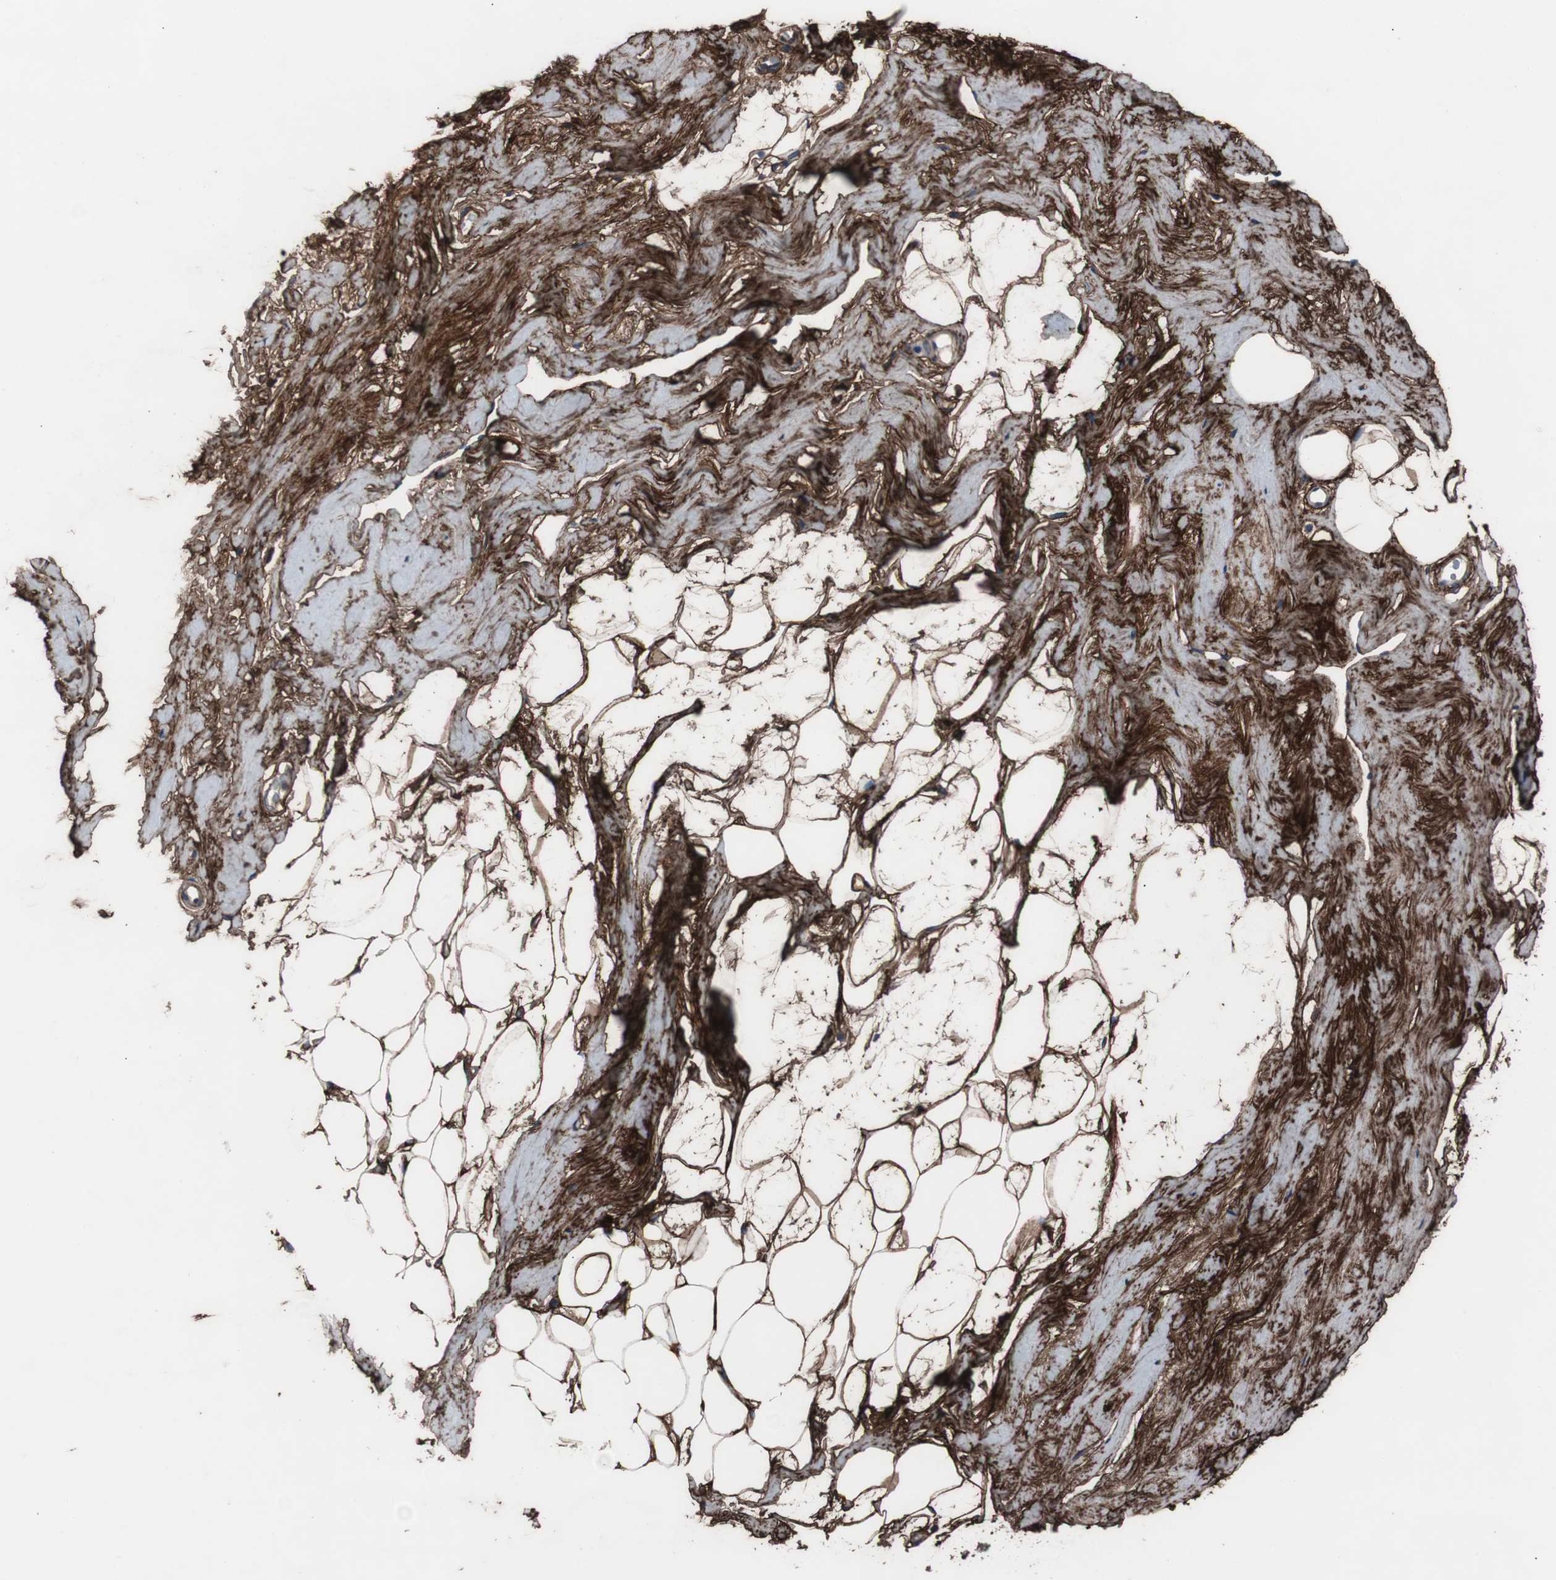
{"staining": {"intensity": "strong", "quantity": ">75%", "location": "cytoplasmic/membranous"}, "tissue": "breast", "cell_type": "Adipocytes", "image_type": "normal", "snomed": [{"axis": "morphology", "description": "Normal tissue, NOS"}, {"axis": "topography", "description": "Breast"}], "caption": "Protein expression analysis of benign breast shows strong cytoplasmic/membranous staining in about >75% of adipocytes.", "gene": "COL6A2", "patient": {"sex": "female", "age": 75}}